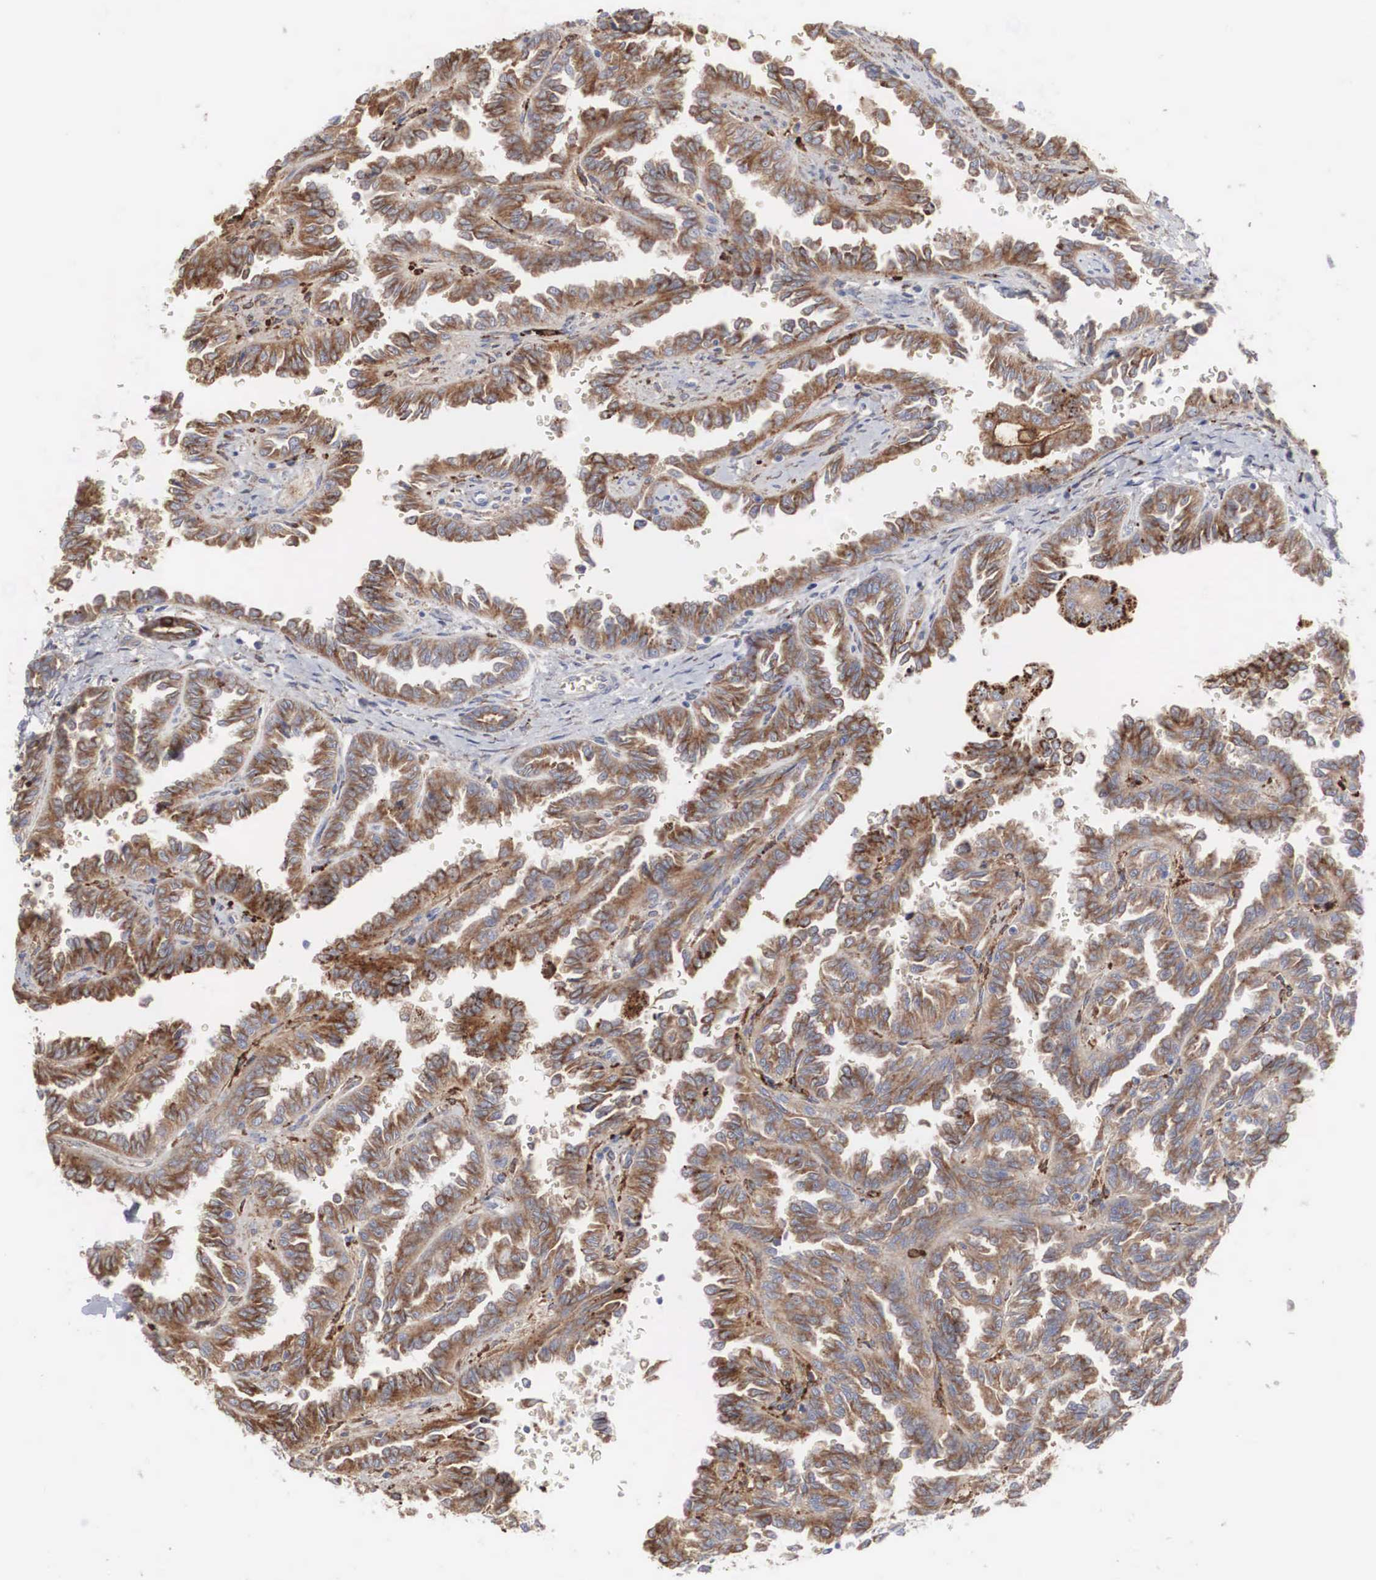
{"staining": {"intensity": "moderate", "quantity": ">75%", "location": "cytoplasmic/membranous"}, "tissue": "renal cancer", "cell_type": "Tumor cells", "image_type": "cancer", "snomed": [{"axis": "morphology", "description": "Inflammation, NOS"}, {"axis": "morphology", "description": "Adenocarcinoma, NOS"}, {"axis": "topography", "description": "Kidney"}], "caption": "The micrograph reveals immunohistochemical staining of adenocarcinoma (renal). There is moderate cytoplasmic/membranous expression is seen in approximately >75% of tumor cells. (brown staining indicates protein expression, while blue staining denotes nuclei).", "gene": "LGALS3BP", "patient": {"sex": "male", "age": 68}}